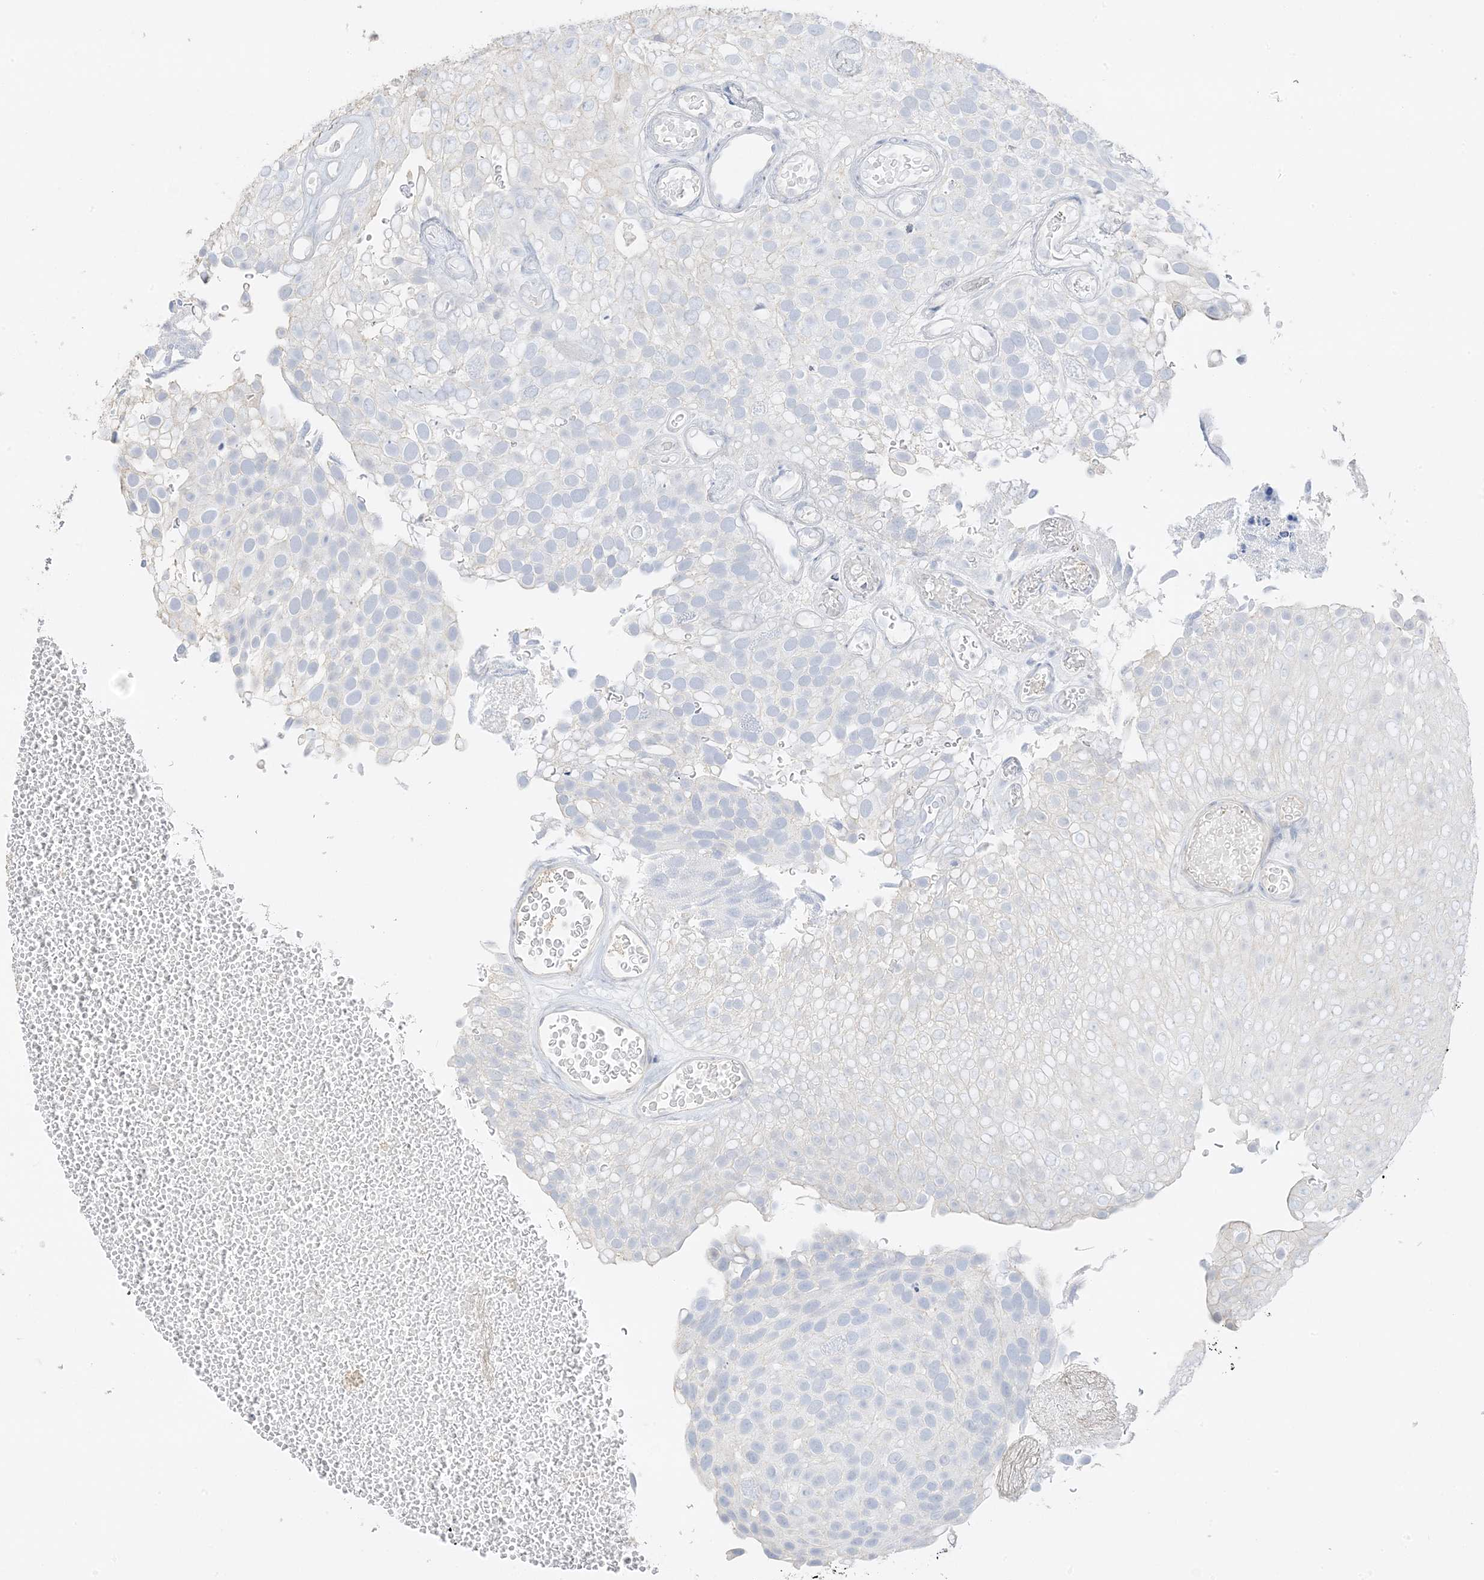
{"staining": {"intensity": "negative", "quantity": "none", "location": "none"}, "tissue": "urothelial cancer", "cell_type": "Tumor cells", "image_type": "cancer", "snomed": [{"axis": "morphology", "description": "Urothelial carcinoma, Low grade"}, {"axis": "topography", "description": "Urinary bladder"}], "caption": "DAB immunohistochemical staining of urothelial cancer reveals no significant positivity in tumor cells.", "gene": "ZBTB41", "patient": {"sex": "male", "age": 78}}